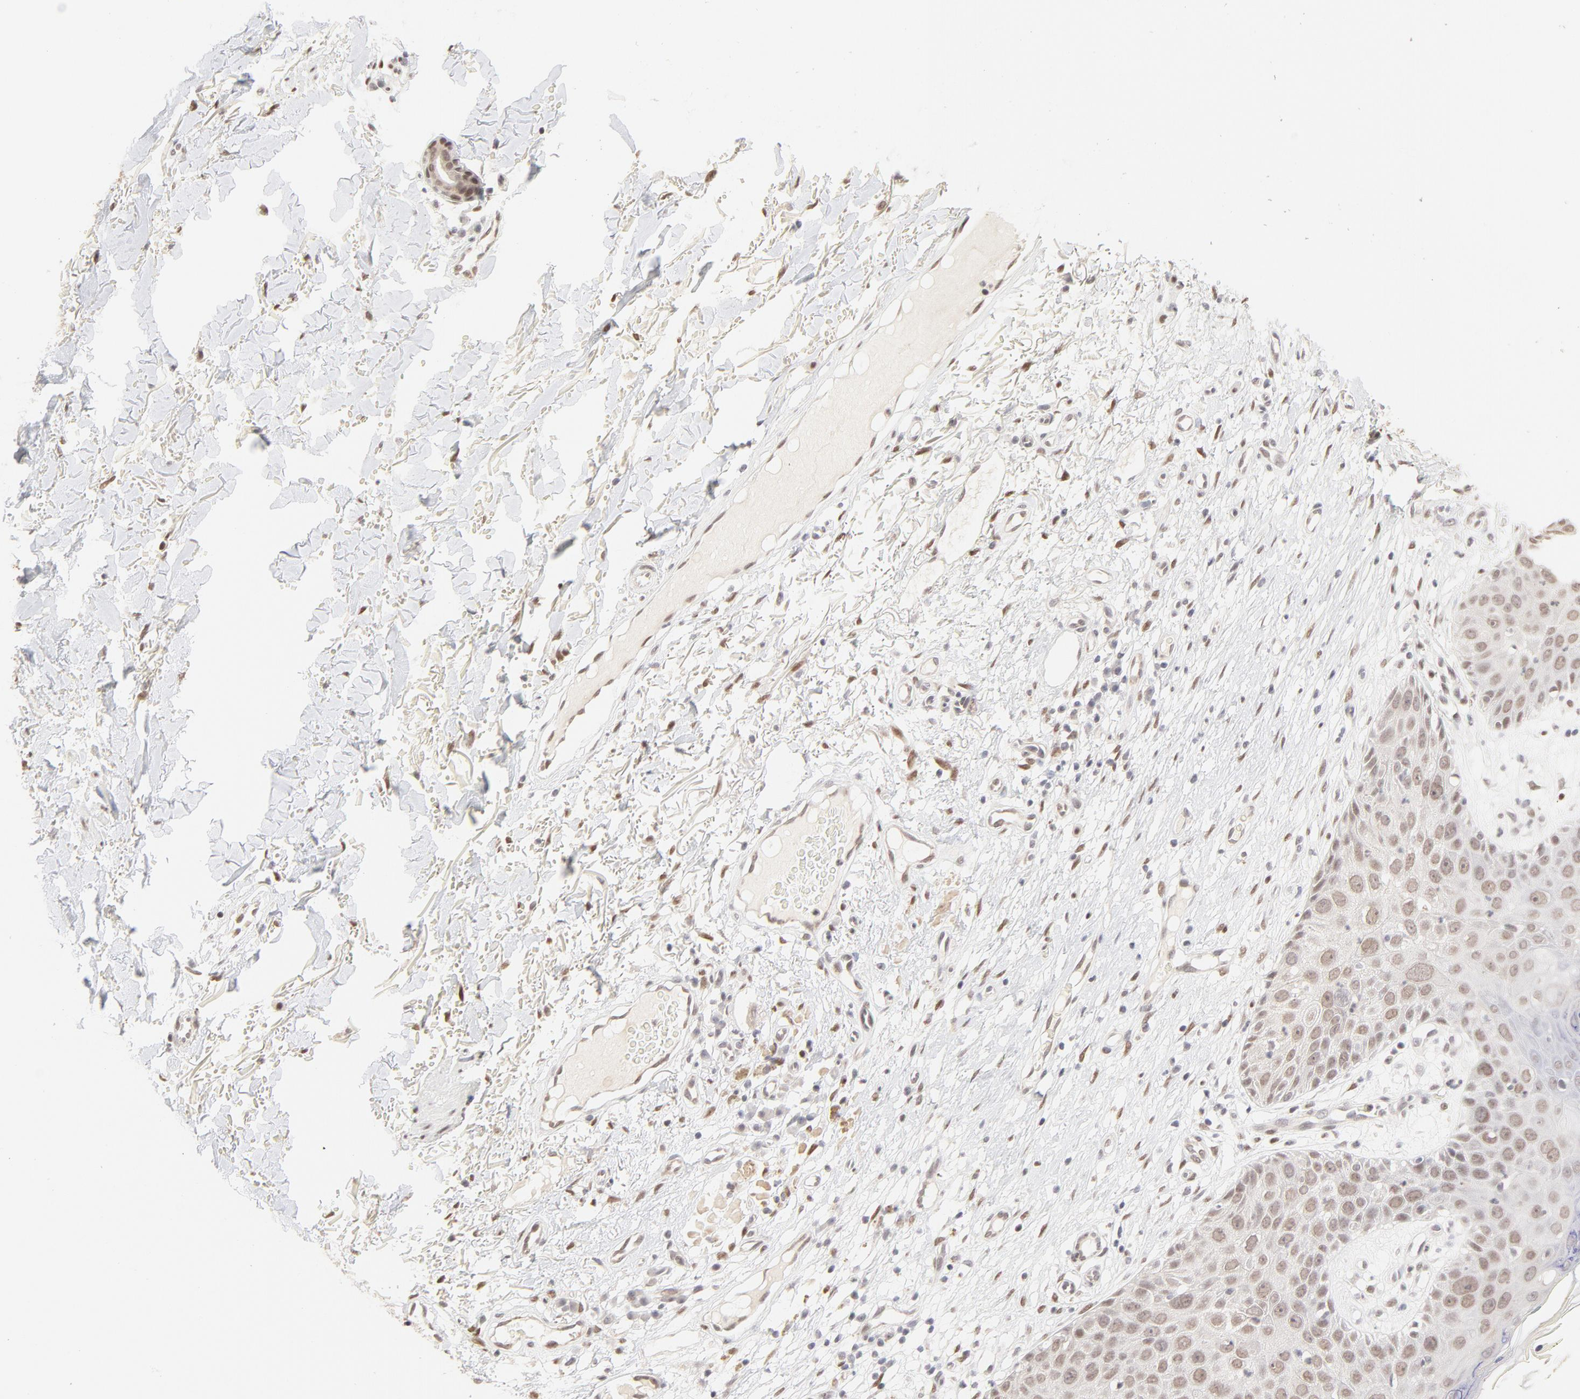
{"staining": {"intensity": "weak", "quantity": "25%-75%", "location": "nuclear"}, "tissue": "skin cancer", "cell_type": "Tumor cells", "image_type": "cancer", "snomed": [{"axis": "morphology", "description": "Squamous cell carcinoma, NOS"}, {"axis": "topography", "description": "Skin"}], "caption": "Immunohistochemistry (IHC) (DAB (3,3'-diaminobenzidine)) staining of squamous cell carcinoma (skin) shows weak nuclear protein expression in about 25%-75% of tumor cells.", "gene": "PBX3", "patient": {"sex": "male", "age": 87}}